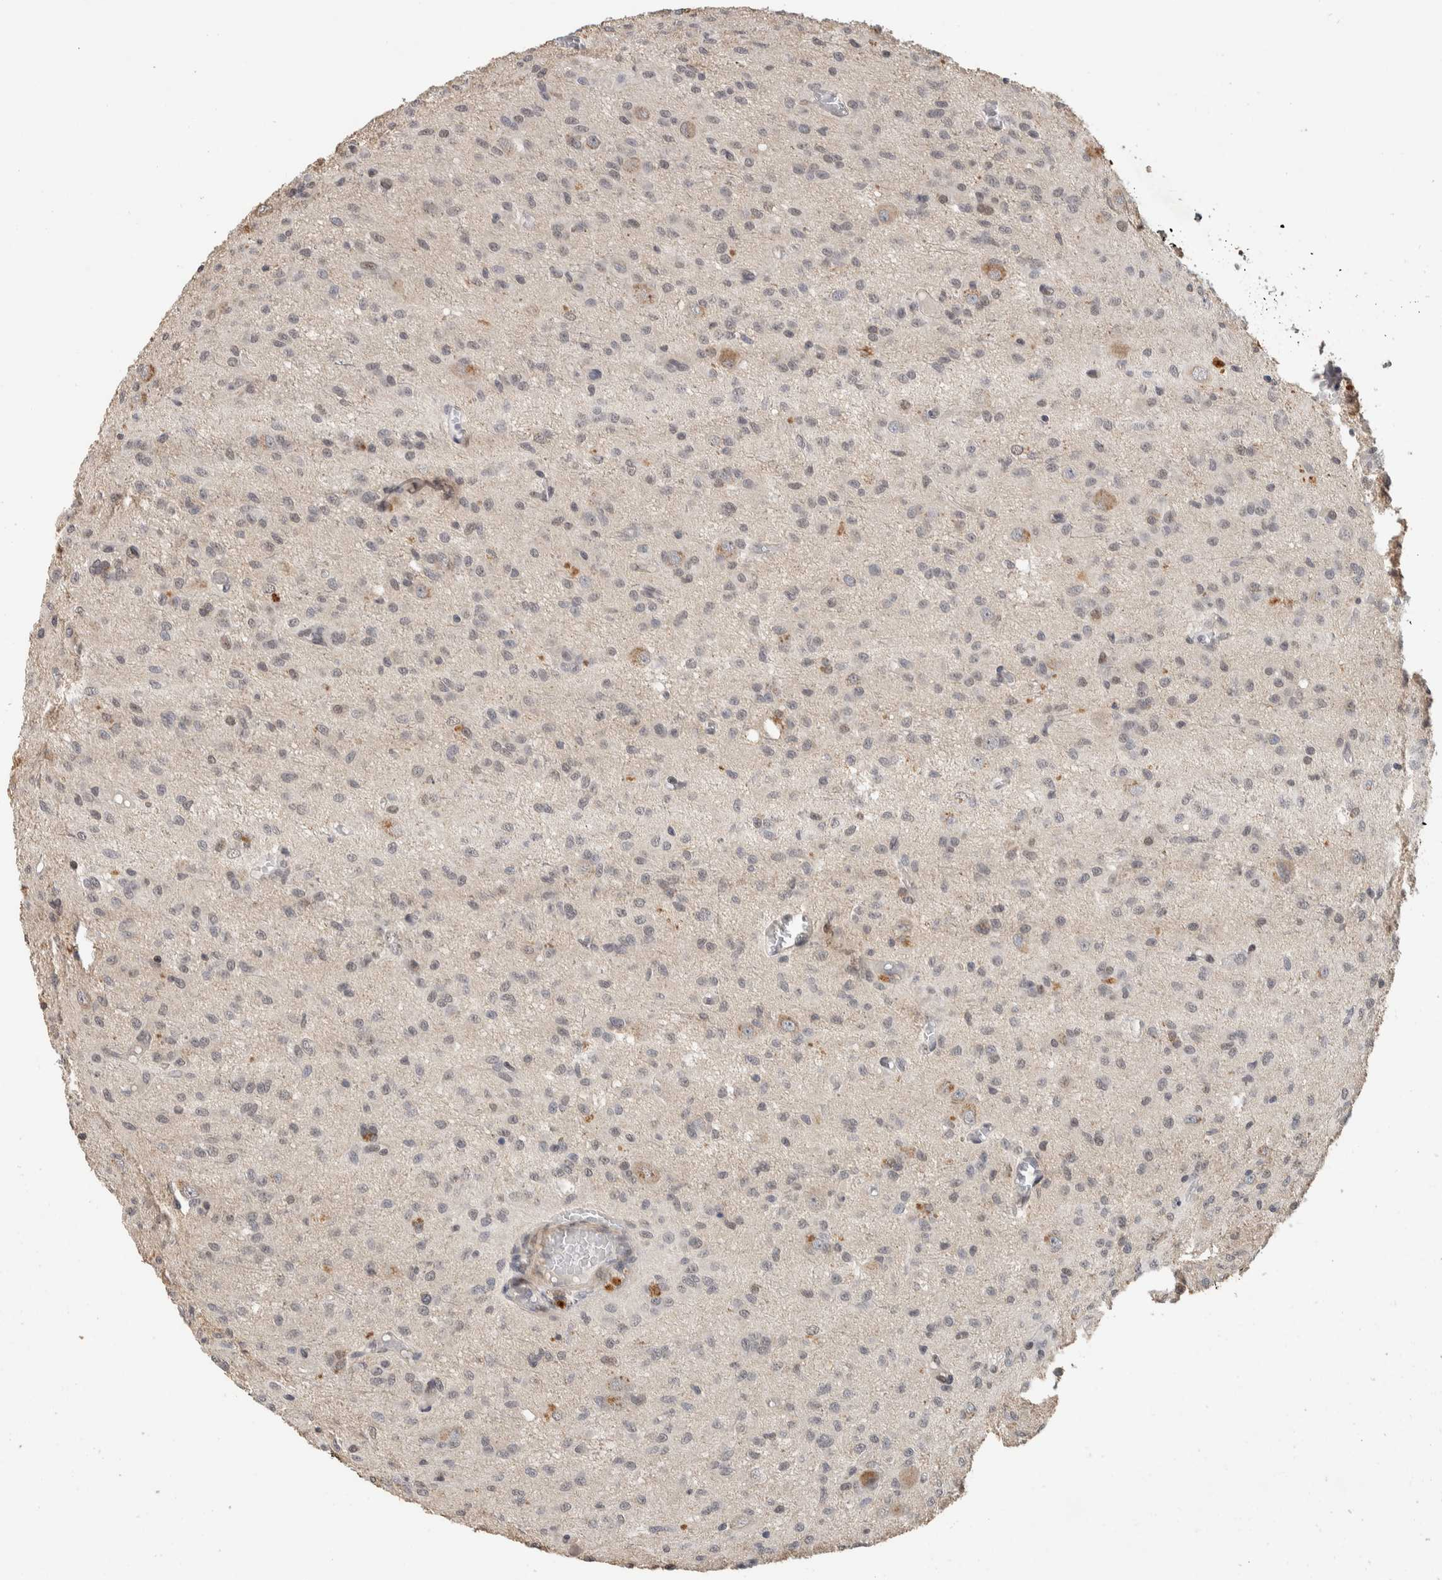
{"staining": {"intensity": "negative", "quantity": "none", "location": "none"}, "tissue": "glioma", "cell_type": "Tumor cells", "image_type": "cancer", "snomed": [{"axis": "morphology", "description": "Glioma, malignant, High grade"}, {"axis": "topography", "description": "Brain"}], "caption": "Image shows no significant protein expression in tumor cells of malignant glioma (high-grade).", "gene": "CYSRT1", "patient": {"sex": "female", "age": 59}}